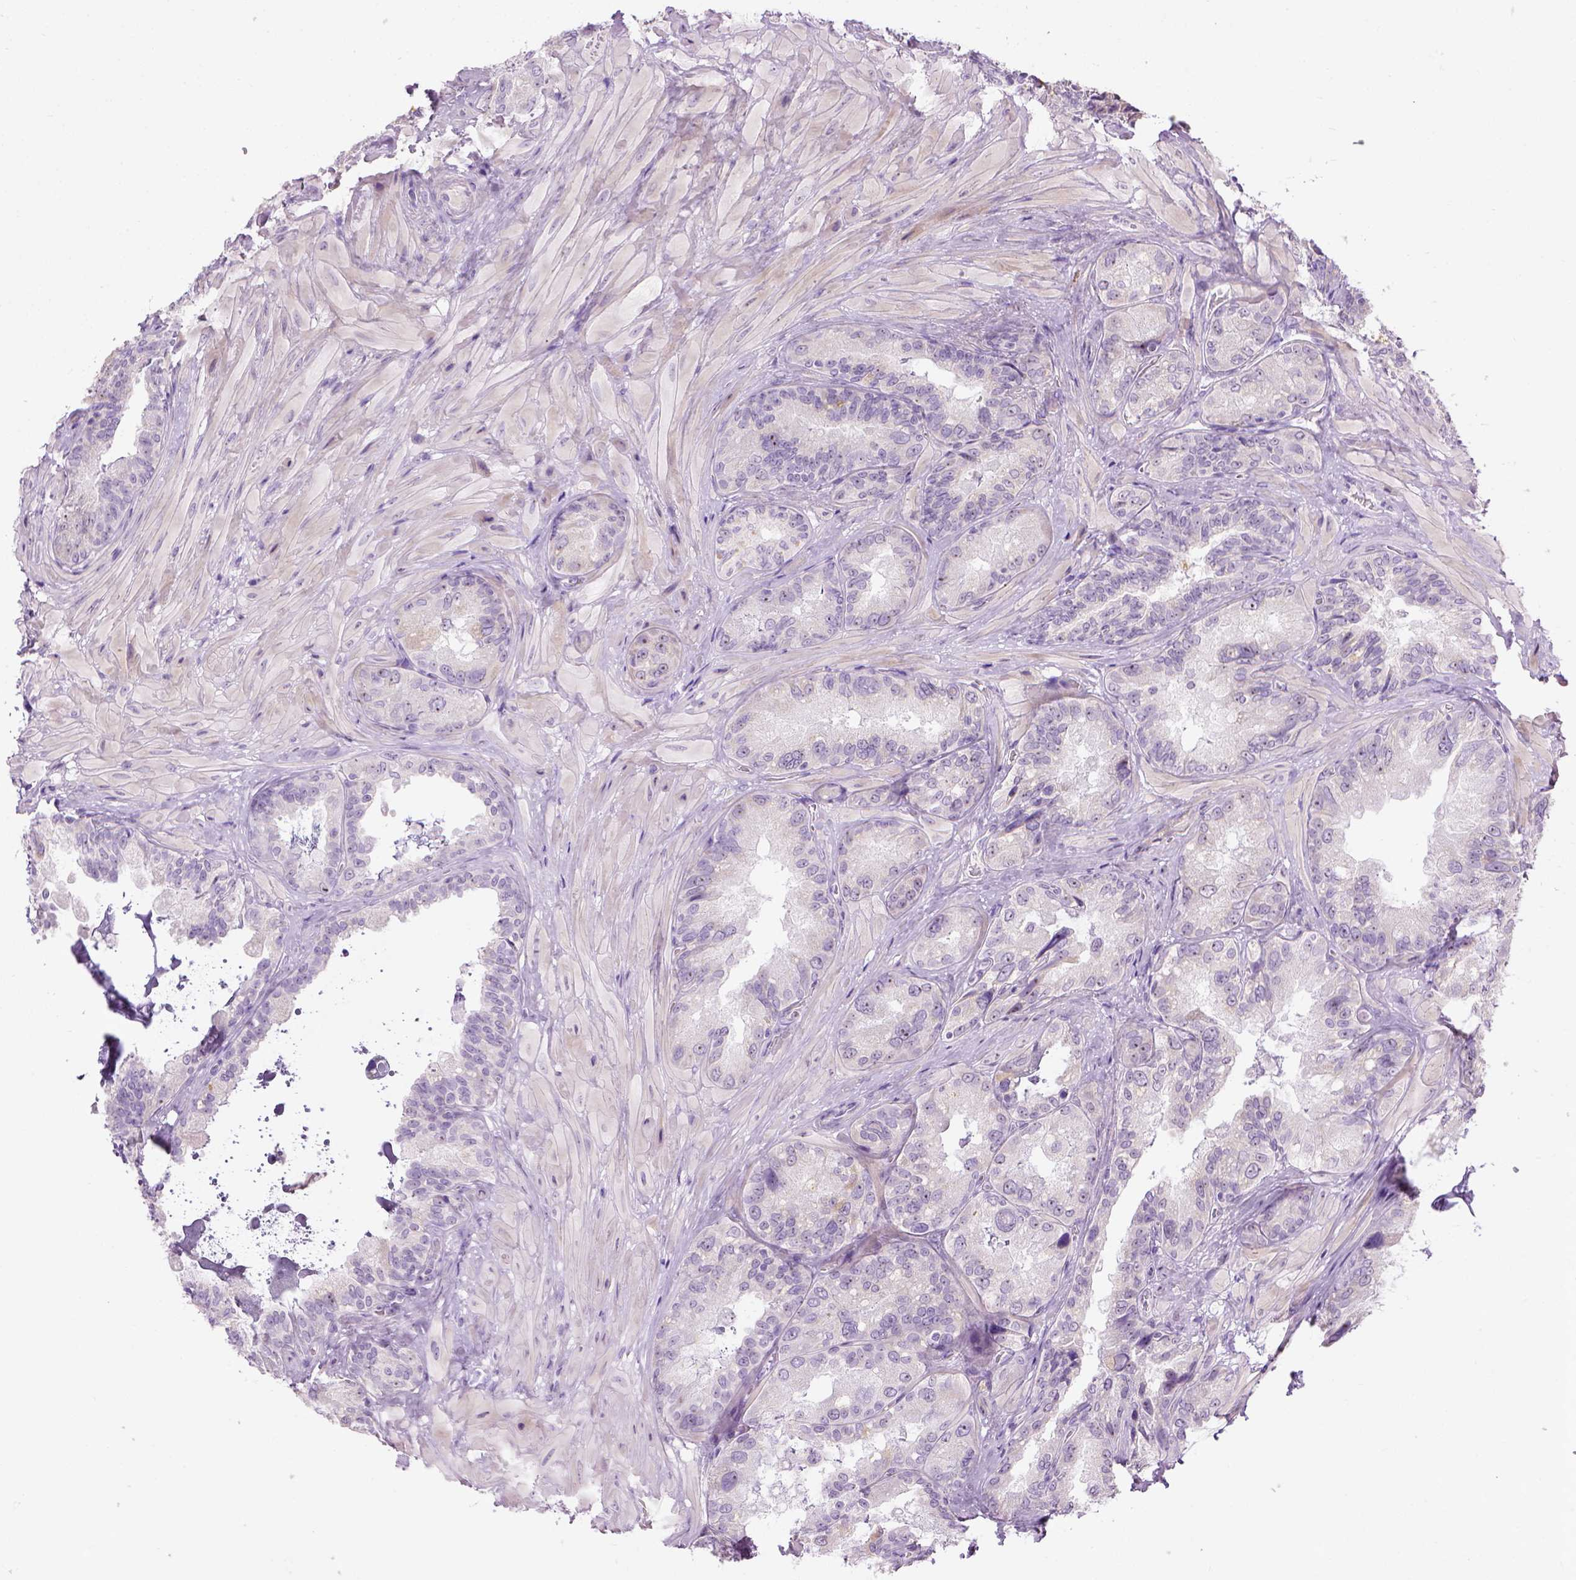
{"staining": {"intensity": "negative", "quantity": "none", "location": "none"}, "tissue": "seminal vesicle", "cell_type": "Glandular cells", "image_type": "normal", "snomed": [{"axis": "morphology", "description": "Normal tissue, NOS"}, {"axis": "topography", "description": "Seminal veicle"}], "caption": "This is a micrograph of immunohistochemistry staining of benign seminal vesicle, which shows no positivity in glandular cells.", "gene": "UTP4", "patient": {"sex": "male", "age": 69}}